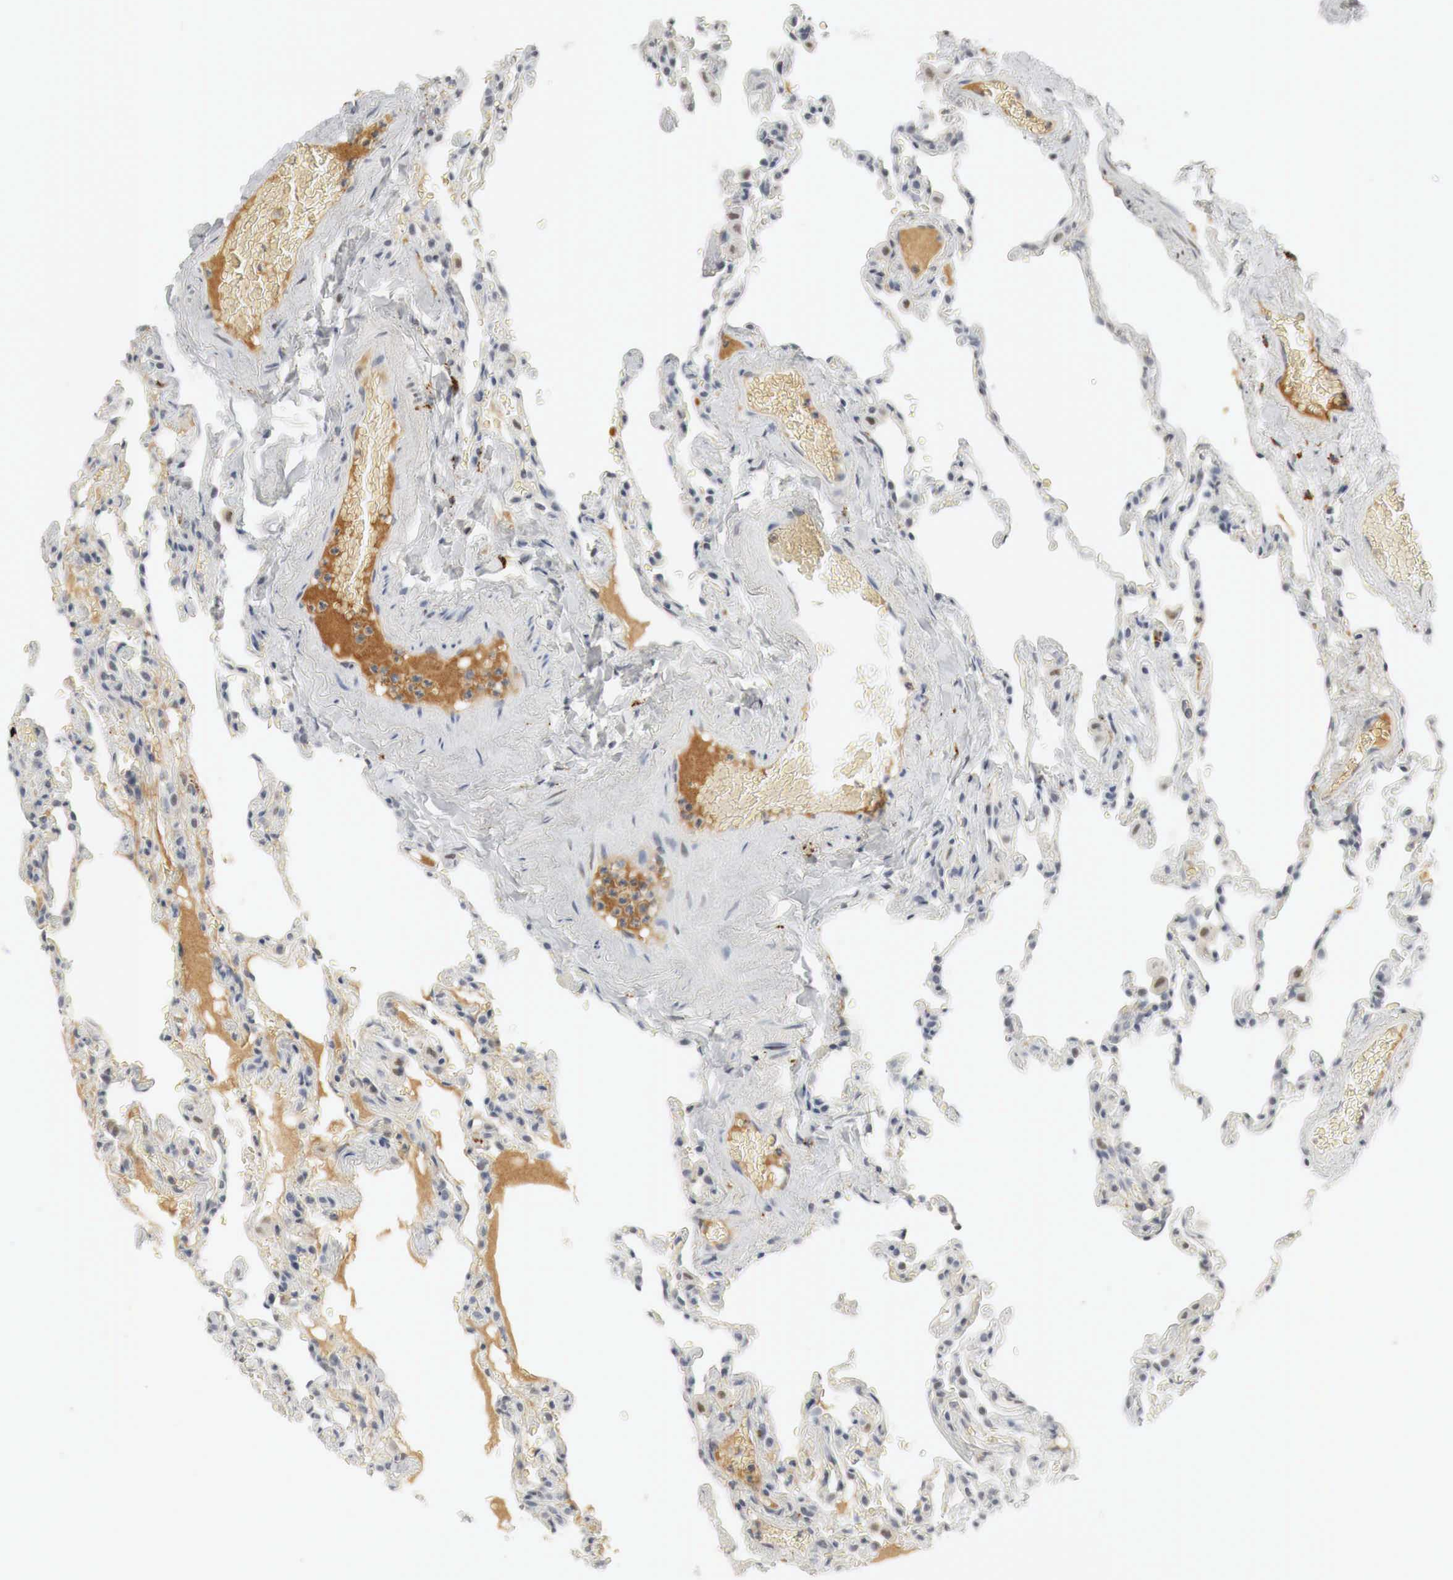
{"staining": {"intensity": "moderate", "quantity": "<25%", "location": "nuclear"}, "tissue": "lung", "cell_type": "Alveolar cells", "image_type": "normal", "snomed": [{"axis": "morphology", "description": "Normal tissue, NOS"}, {"axis": "topography", "description": "Lung"}], "caption": "There is low levels of moderate nuclear expression in alveolar cells of normal lung, as demonstrated by immunohistochemical staining (brown color).", "gene": "MYC", "patient": {"sex": "female", "age": 61}}